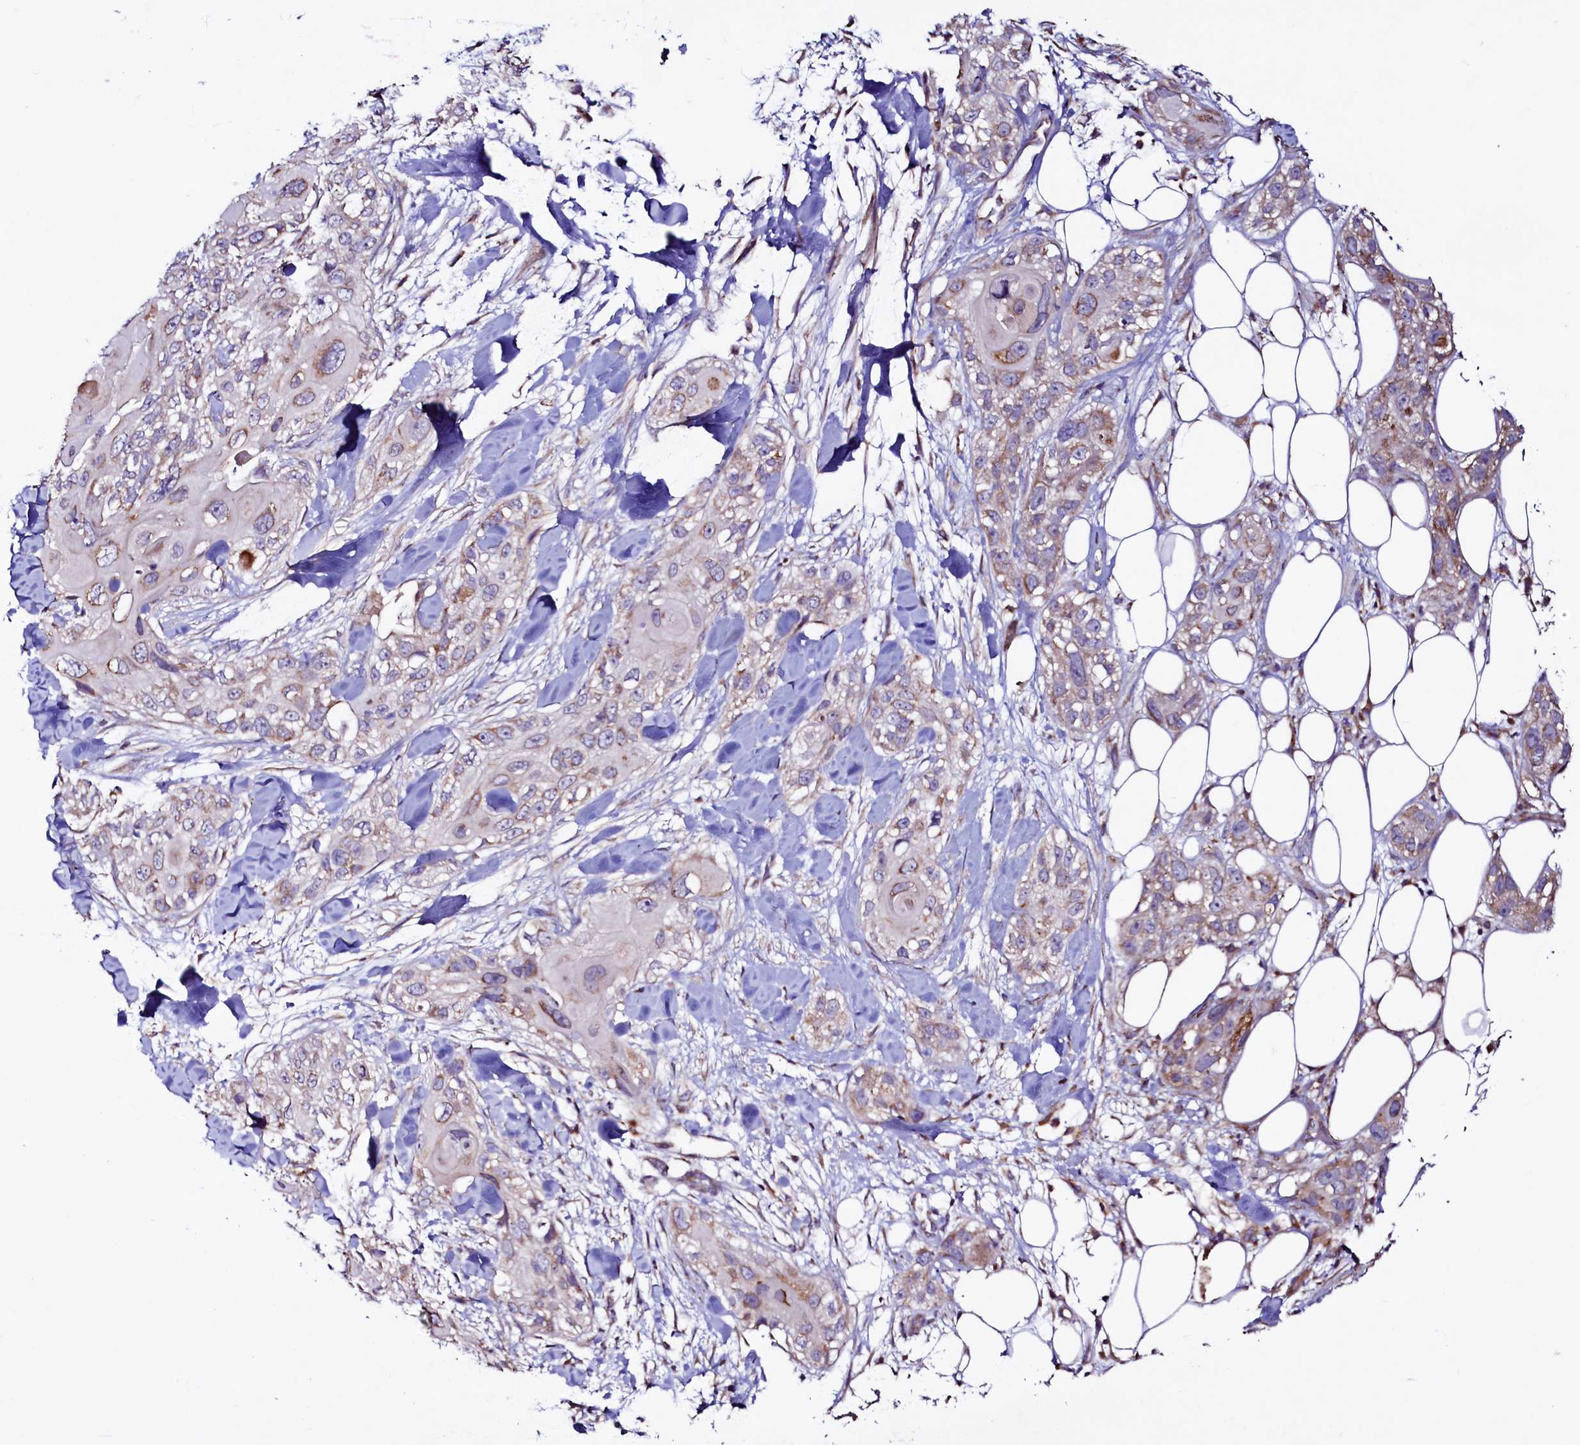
{"staining": {"intensity": "moderate", "quantity": "<25%", "location": "cytoplasmic/membranous"}, "tissue": "skin cancer", "cell_type": "Tumor cells", "image_type": "cancer", "snomed": [{"axis": "morphology", "description": "Normal tissue, NOS"}, {"axis": "morphology", "description": "Squamous cell carcinoma, NOS"}, {"axis": "topography", "description": "Skin"}], "caption": "Brown immunohistochemical staining in skin cancer reveals moderate cytoplasmic/membranous positivity in approximately <25% of tumor cells.", "gene": "STARD5", "patient": {"sex": "male", "age": 72}}